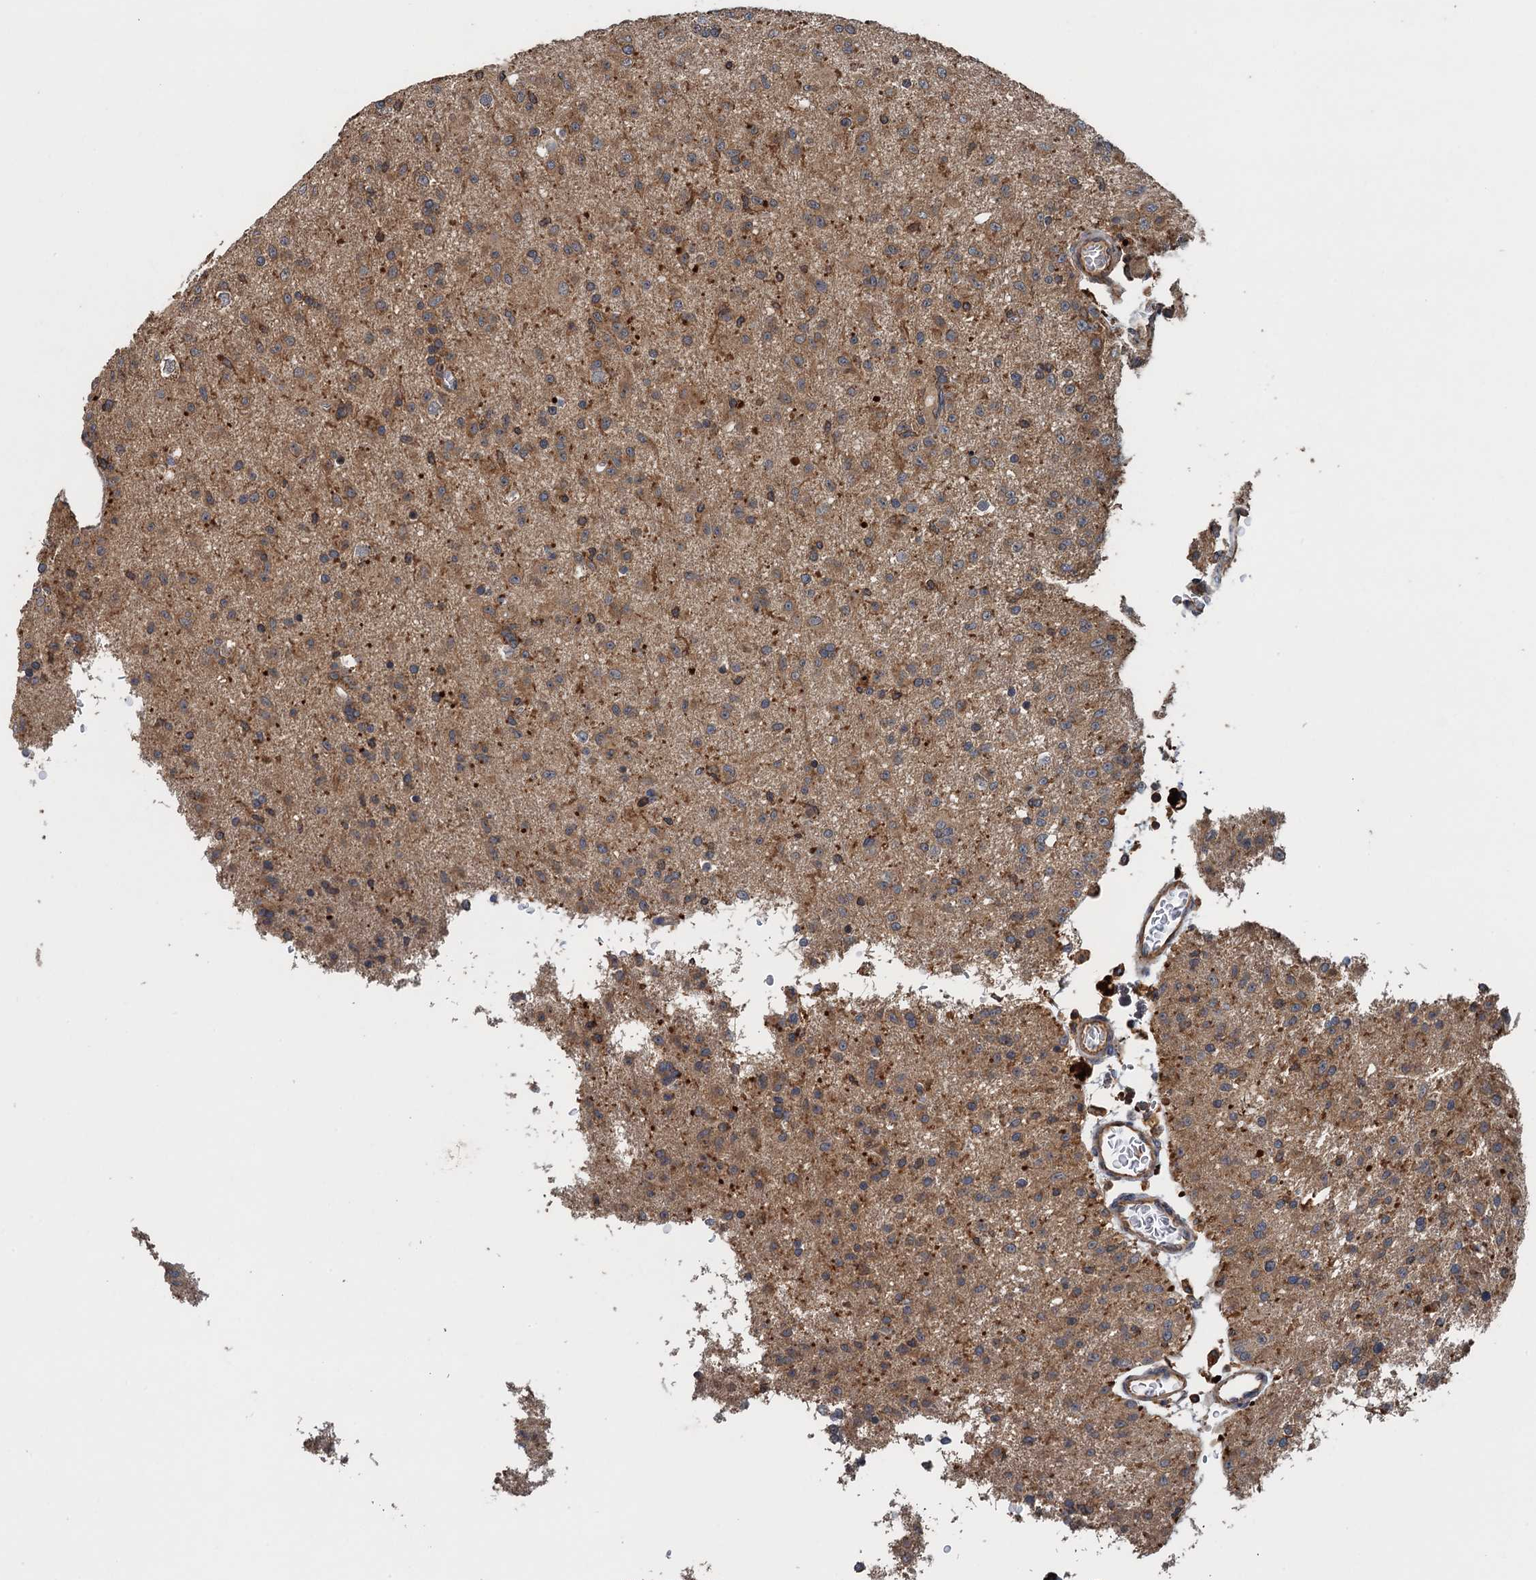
{"staining": {"intensity": "weak", "quantity": ">75%", "location": "cytoplasmic/membranous"}, "tissue": "glioma", "cell_type": "Tumor cells", "image_type": "cancer", "snomed": [{"axis": "morphology", "description": "Glioma, malignant, Low grade"}, {"axis": "topography", "description": "Brain"}], "caption": "Glioma tissue demonstrates weak cytoplasmic/membranous staining in about >75% of tumor cells (Stains: DAB (3,3'-diaminobenzidine) in brown, nuclei in blue, Microscopy: brightfield microscopy at high magnification).", "gene": "BORCS5", "patient": {"sex": "male", "age": 65}}